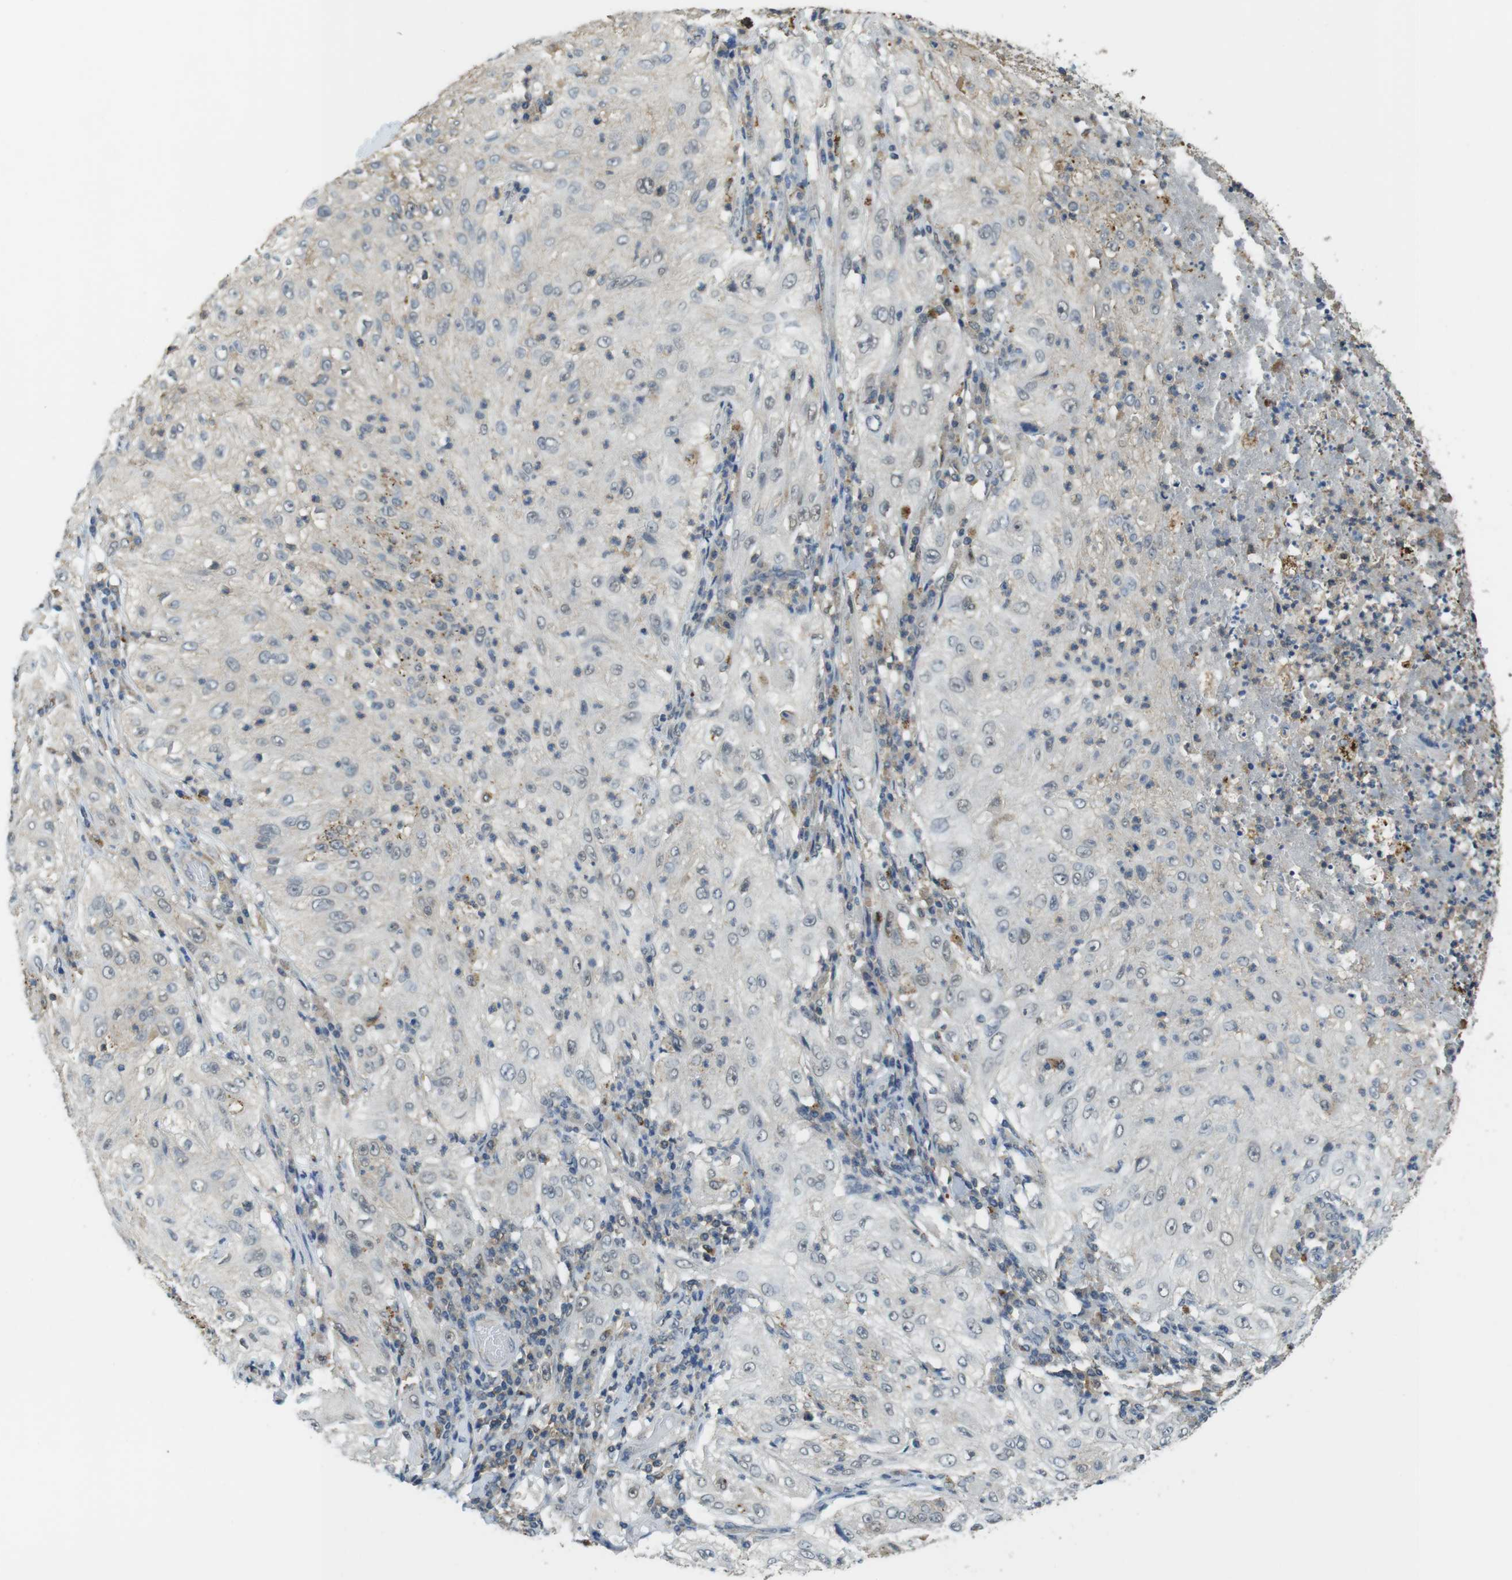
{"staining": {"intensity": "negative", "quantity": "none", "location": "none"}, "tissue": "lung cancer", "cell_type": "Tumor cells", "image_type": "cancer", "snomed": [{"axis": "morphology", "description": "Inflammation, NOS"}, {"axis": "morphology", "description": "Squamous cell carcinoma, NOS"}, {"axis": "topography", "description": "Lymph node"}, {"axis": "topography", "description": "Soft tissue"}, {"axis": "topography", "description": "Lung"}], "caption": "A histopathology image of squamous cell carcinoma (lung) stained for a protein exhibits no brown staining in tumor cells. (DAB (3,3'-diaminobenzidine) immunohistochemistry (IHC), high magnification).", "gene": "BRI3BP", "patient": {"sex": "male", "age": 66}}